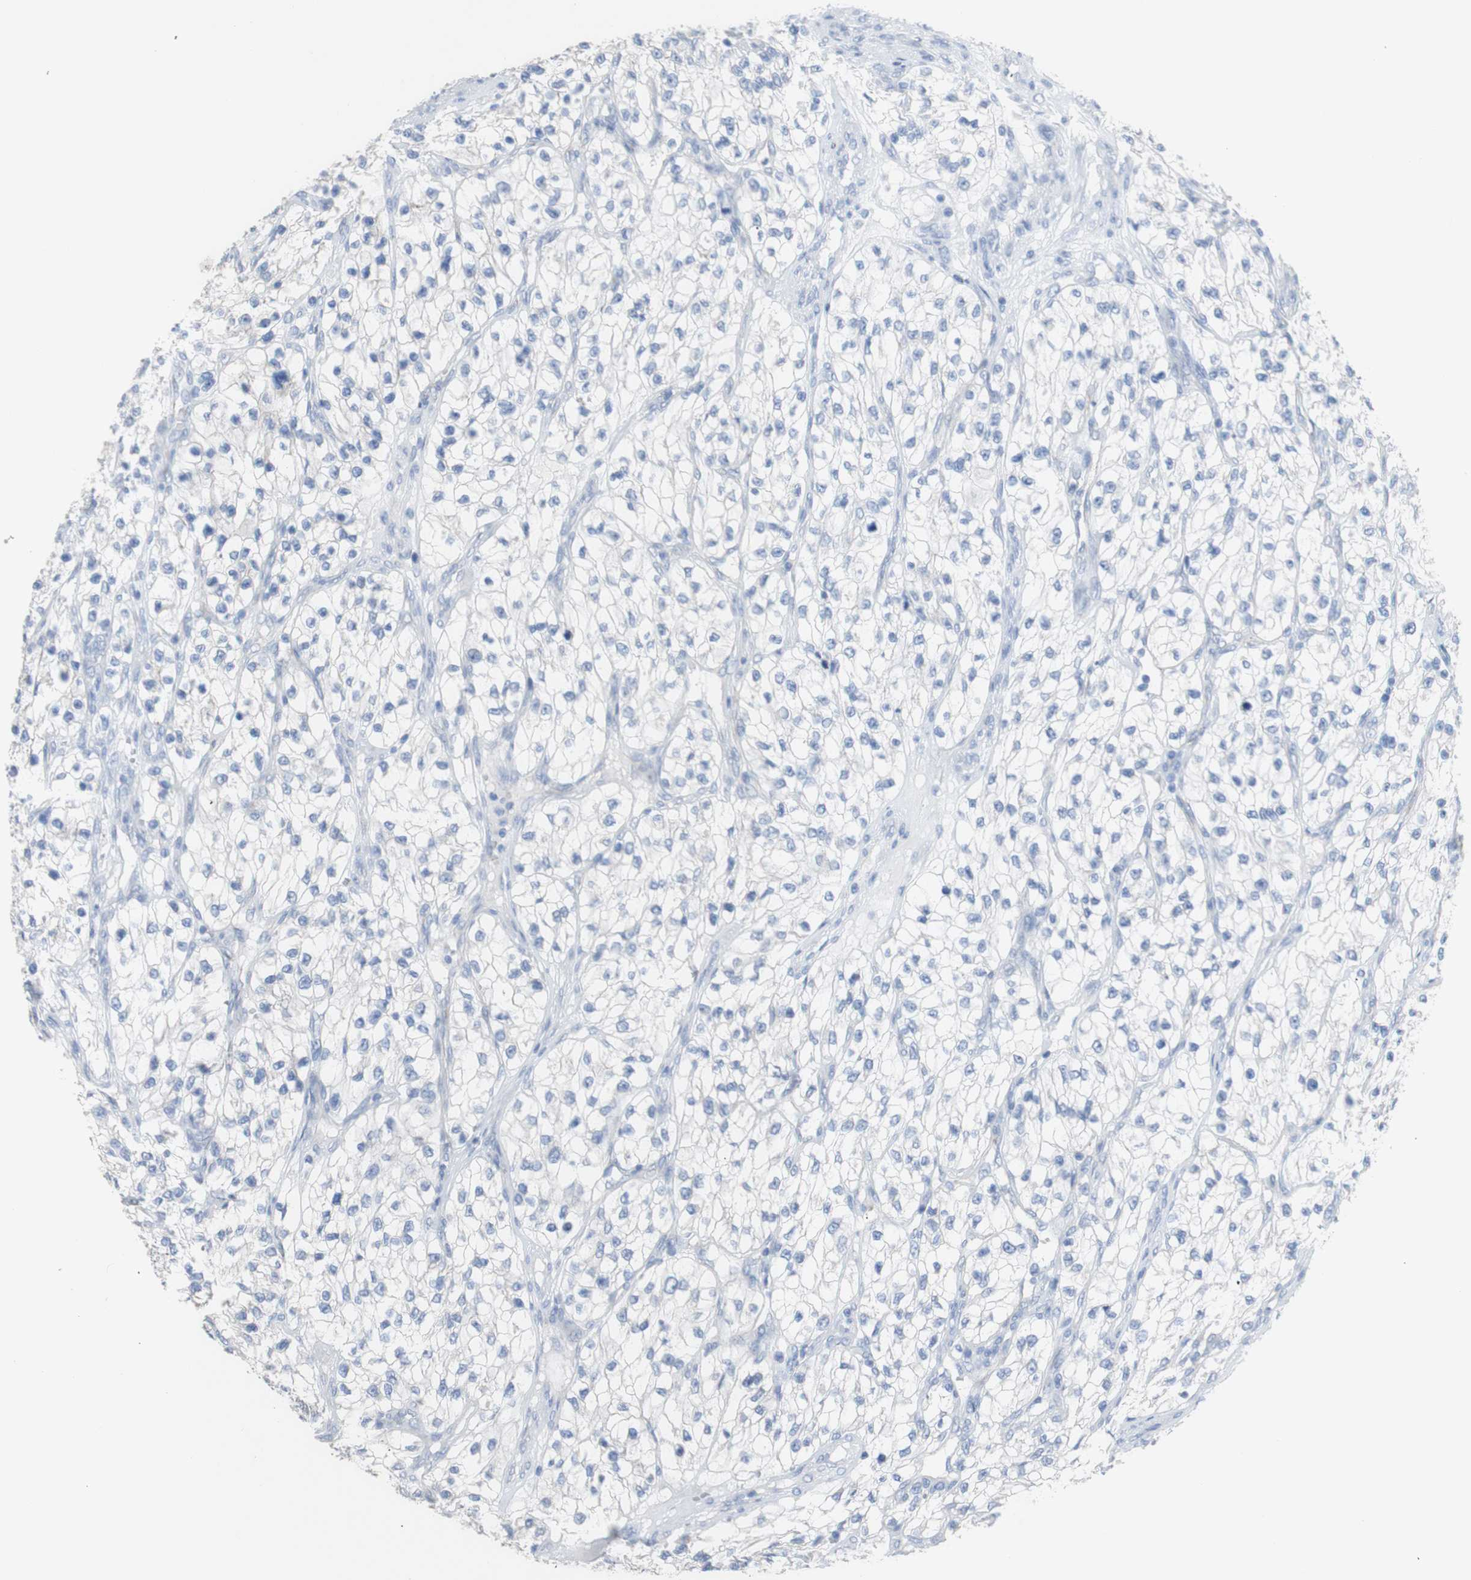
{"staining": {"intensity": "negative", "quantity": "none", "location": "none"}, "tissue": "renal cancer", "cell_type": "Tumor cells", "image_type": "cancer", "snomed": [{"axis": "morphology", "description": "Adenocarcinoma, NOS"}, {"axis": "topography", "description": "Kidney"}], "caption": "Tumor cells are negative for protein expression in human renal cancer.", "gene": "DSC2", "patient": {"sex": "female", "age": 57}}